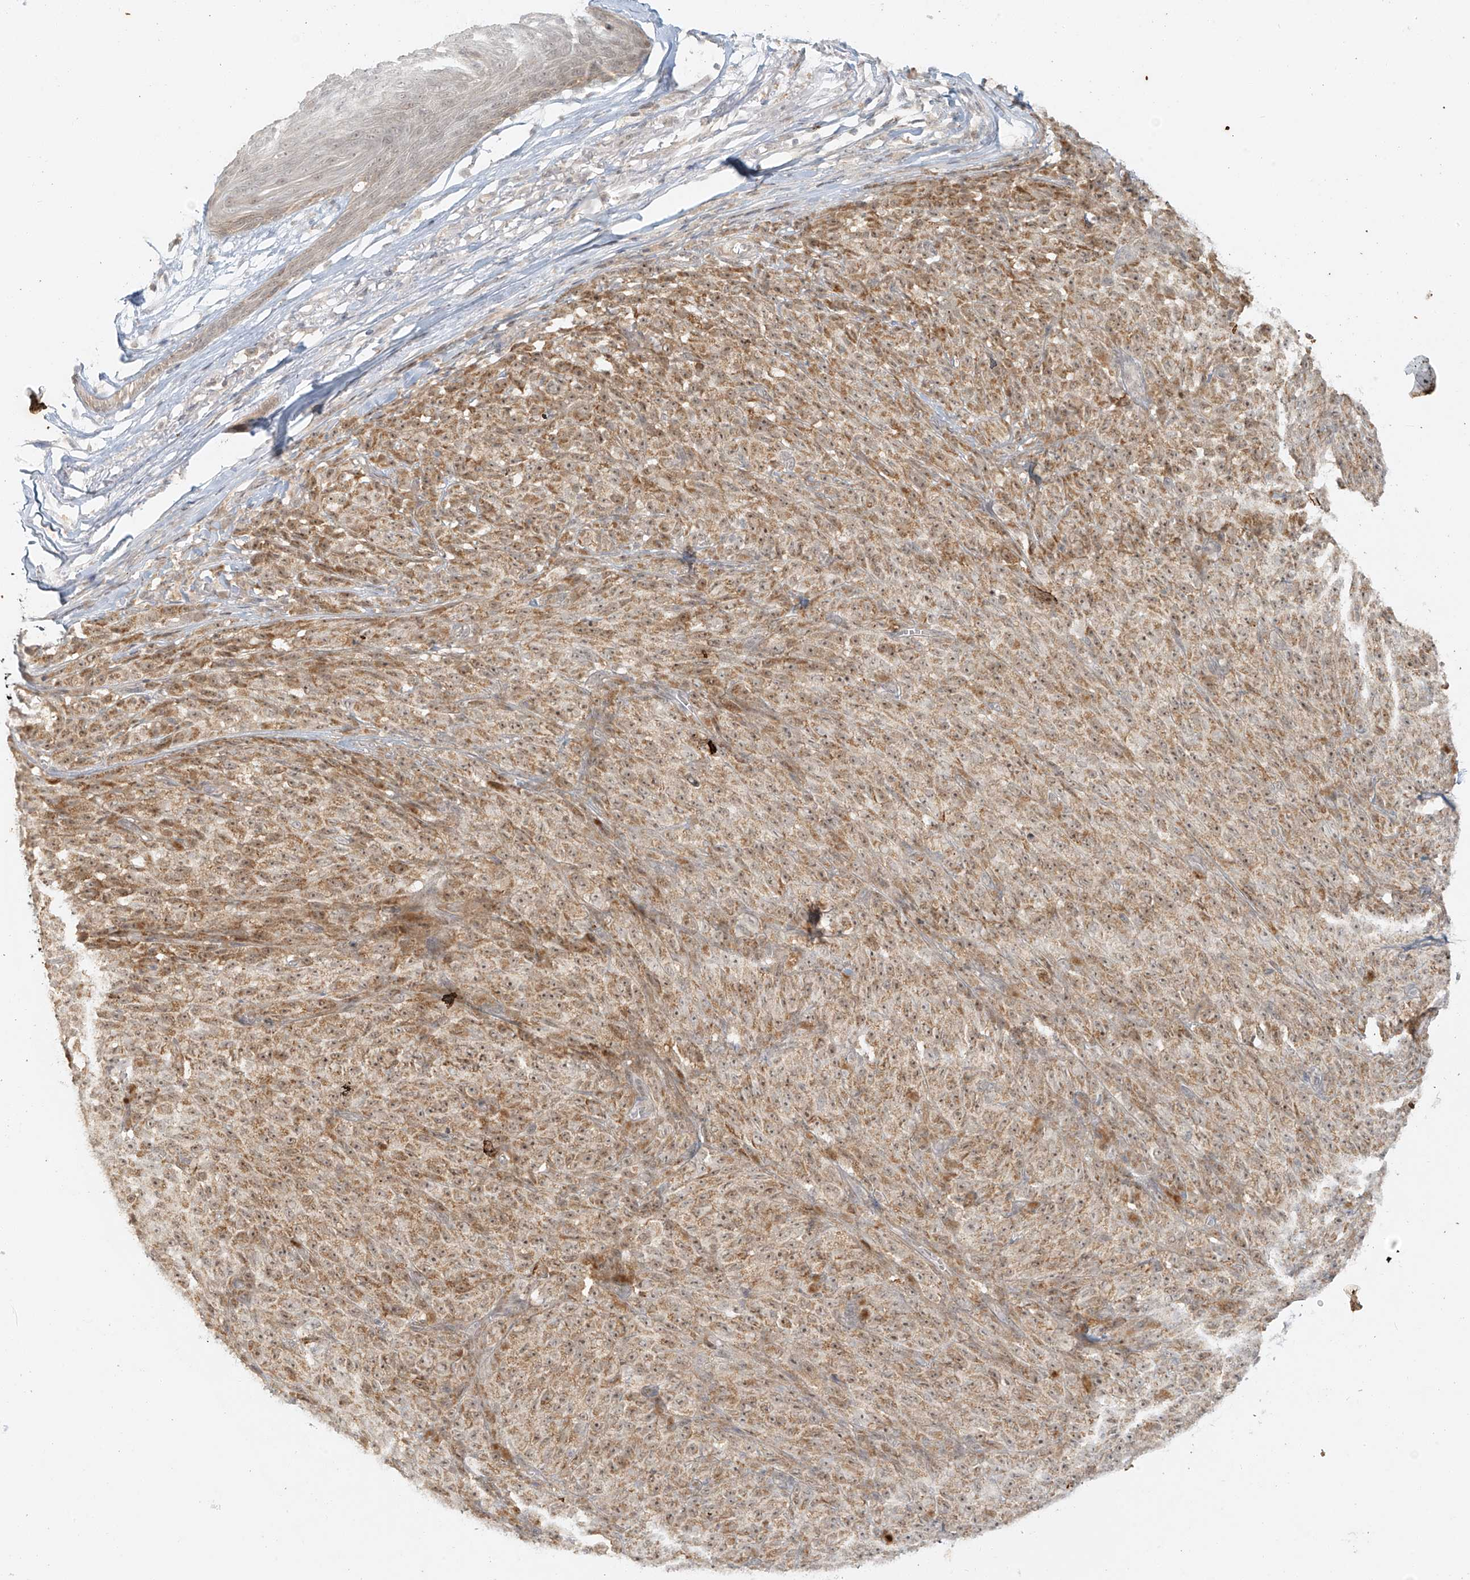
{"staining": {"intensity": "moderate", "quantity": ">75%", "location": "cytoplasmic/membranous"}, "tissue": "melanoma", "cell_type": "Tumor cells", "image_type": "cancer", "snomed": [{"axis": "morphology", "description": "Malignant melanoma, NOS"}, {"axis": "topography", "description": "Skin"}], "caption": "A high-resolution image shows immunohistochemistry staining of malignant melanoma, which reveals moderate cytoplasmic/membranous positivity in approximately >75% of tumor cells.", "gene": "MIPEP", "patient": {"sex": "female", "age": 82}}